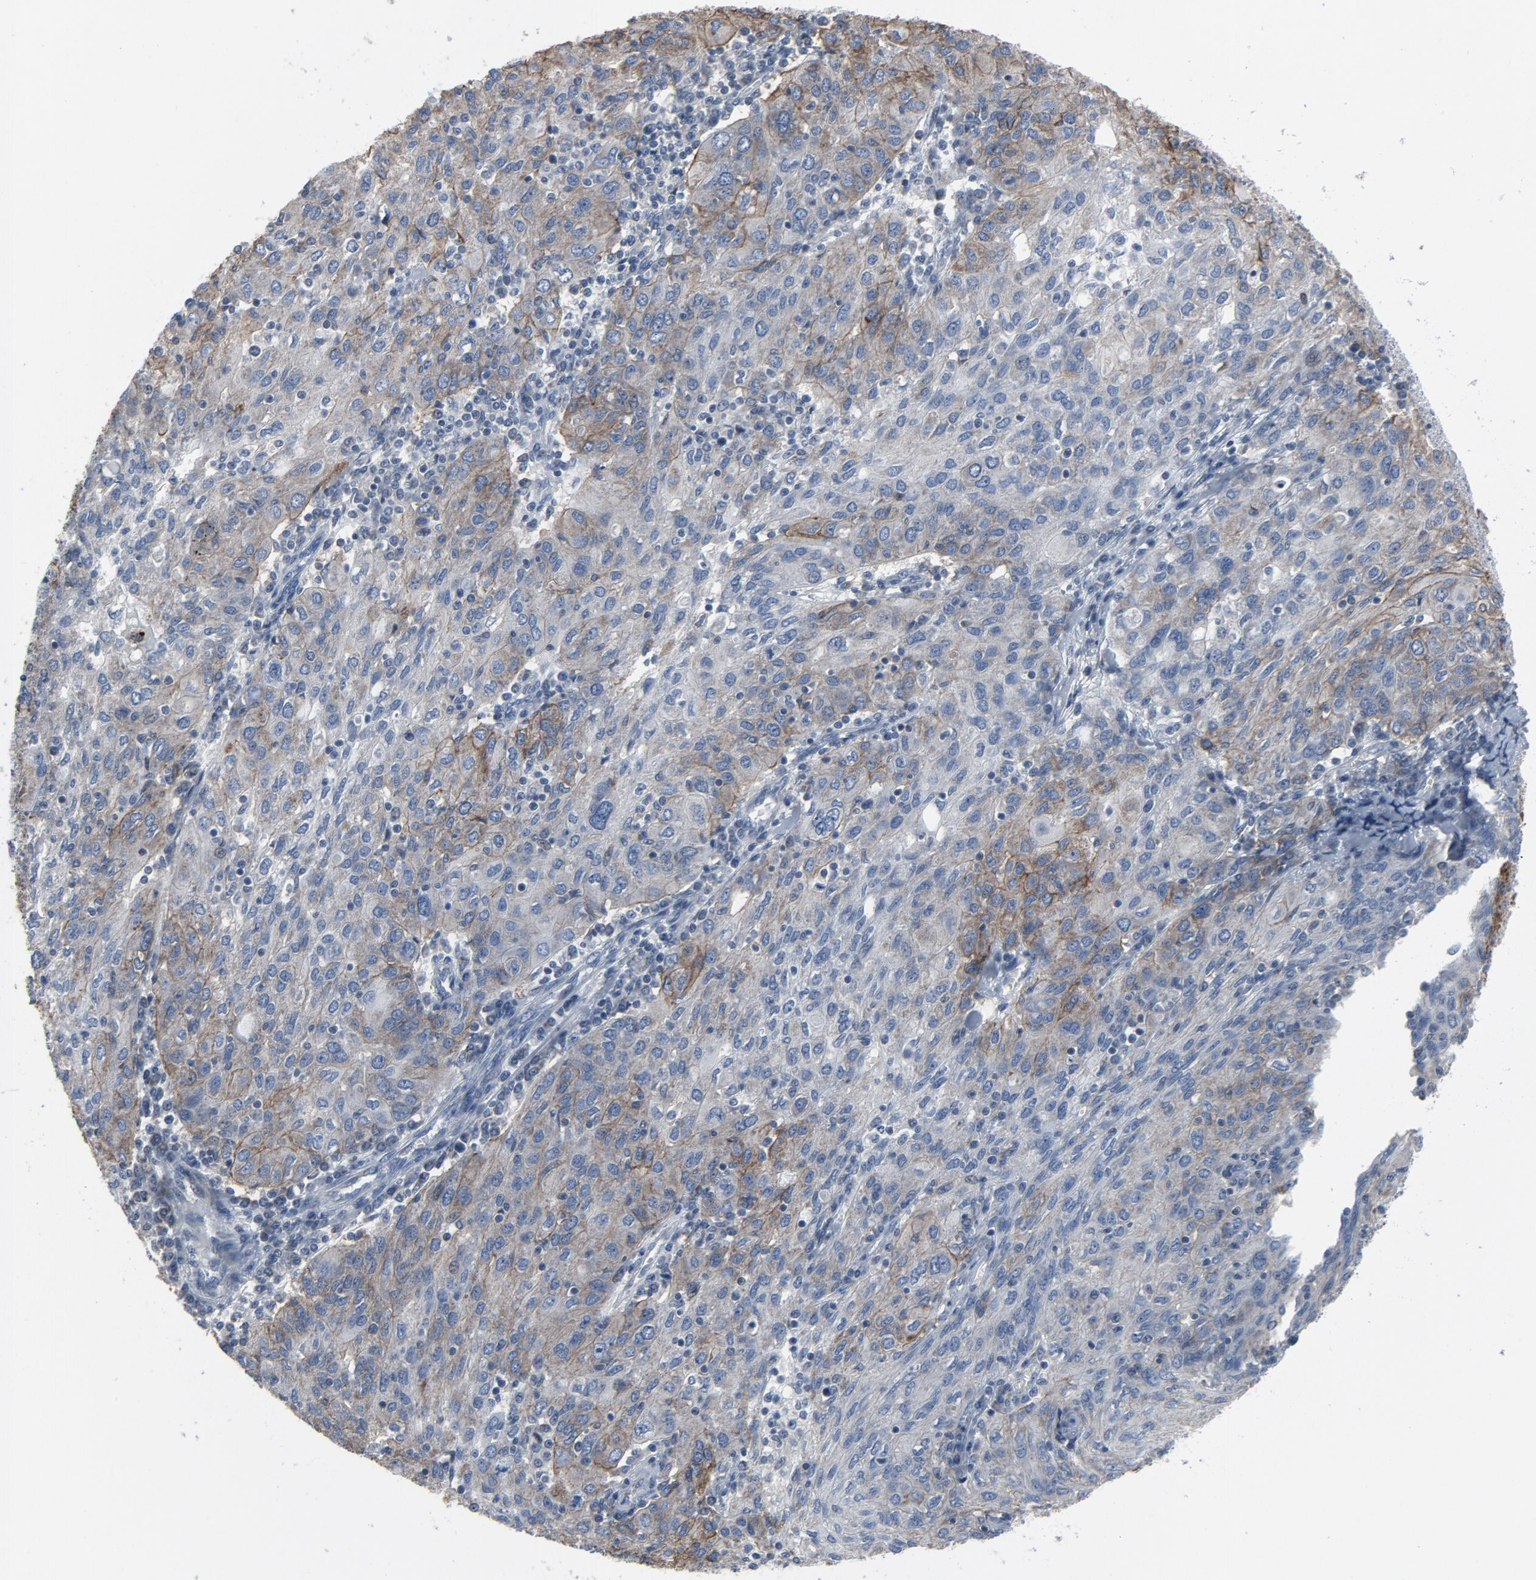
{"staining": {"intensity": "weak", "quantity": "<25%", "location": "cytoplasmic/membranous"}, "tissue": "ovarian cancer", "cell_type": "Tumor cells", "image_type": "cancer", "snomed": [{"axis": "morphology", "description": "Carcinoma, endometroid"}, {"axis": "topography", "description": "Ovary"}], "caption": "Human ovarian endometroid carcinoma stained for a protein using immunohistochemistry (IHC) exhibits no staining in tumor cells.", "gene": "GPX2", "patient": {"sex": "female", "age": 50}}